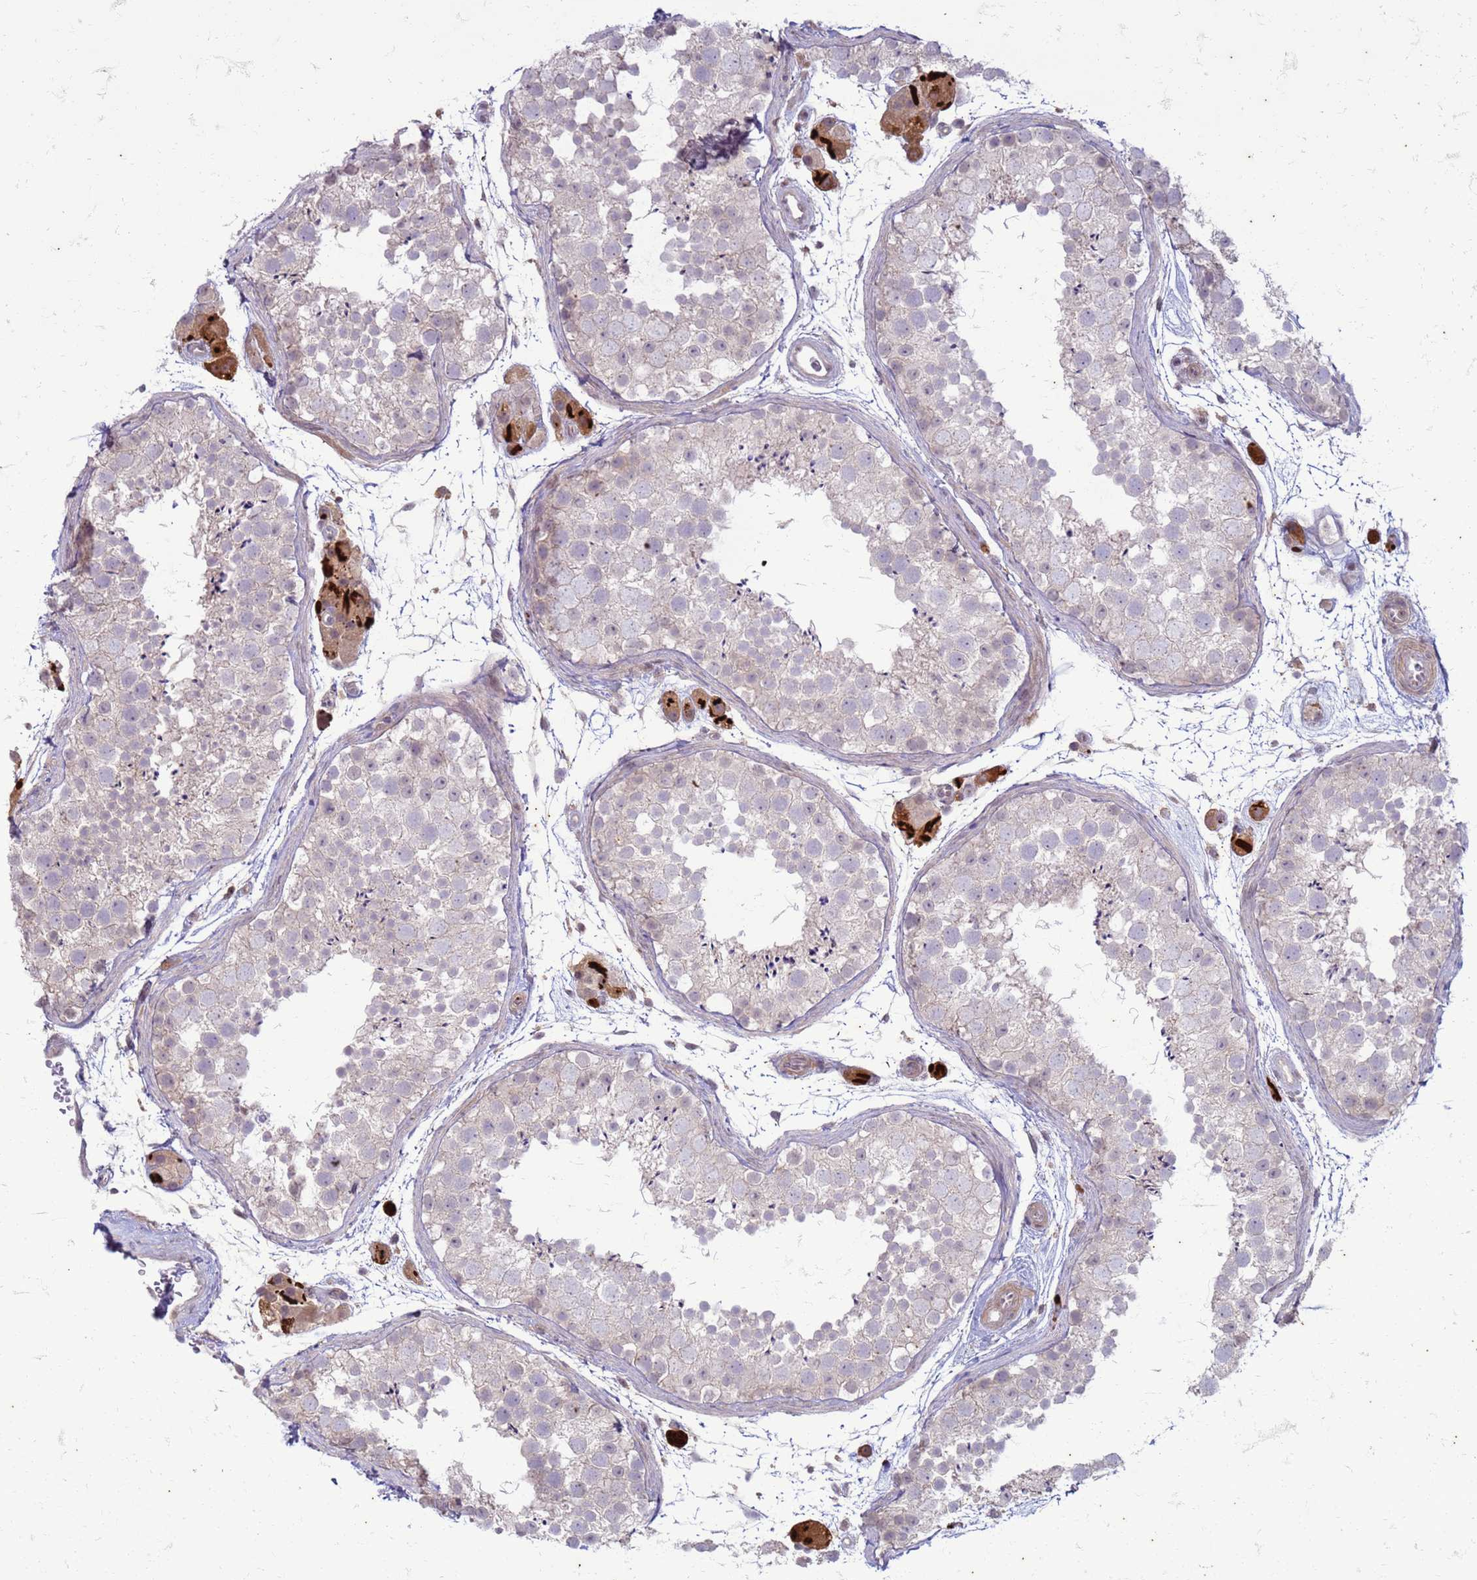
{"staining": {"intensity": "negative", "quantity": "none", "location": "none"}, "tissue": "testis", "cell_type": "Cells in seminiferous ducts", "image_type": "normal", "snomed": [{"axis": "morphology", "description": "Normal tissue, NOS"}, {"axis": "topography", "description": "Testis"}], "caption": "Histopathology image shows no significant protein expression in cells in seminiferous ducts of benign testis. (DAB immunohistochemistry (IHC), high magnification).", "gene": "SLC15A3", "patient": {"sex": "male", "age": 41}}